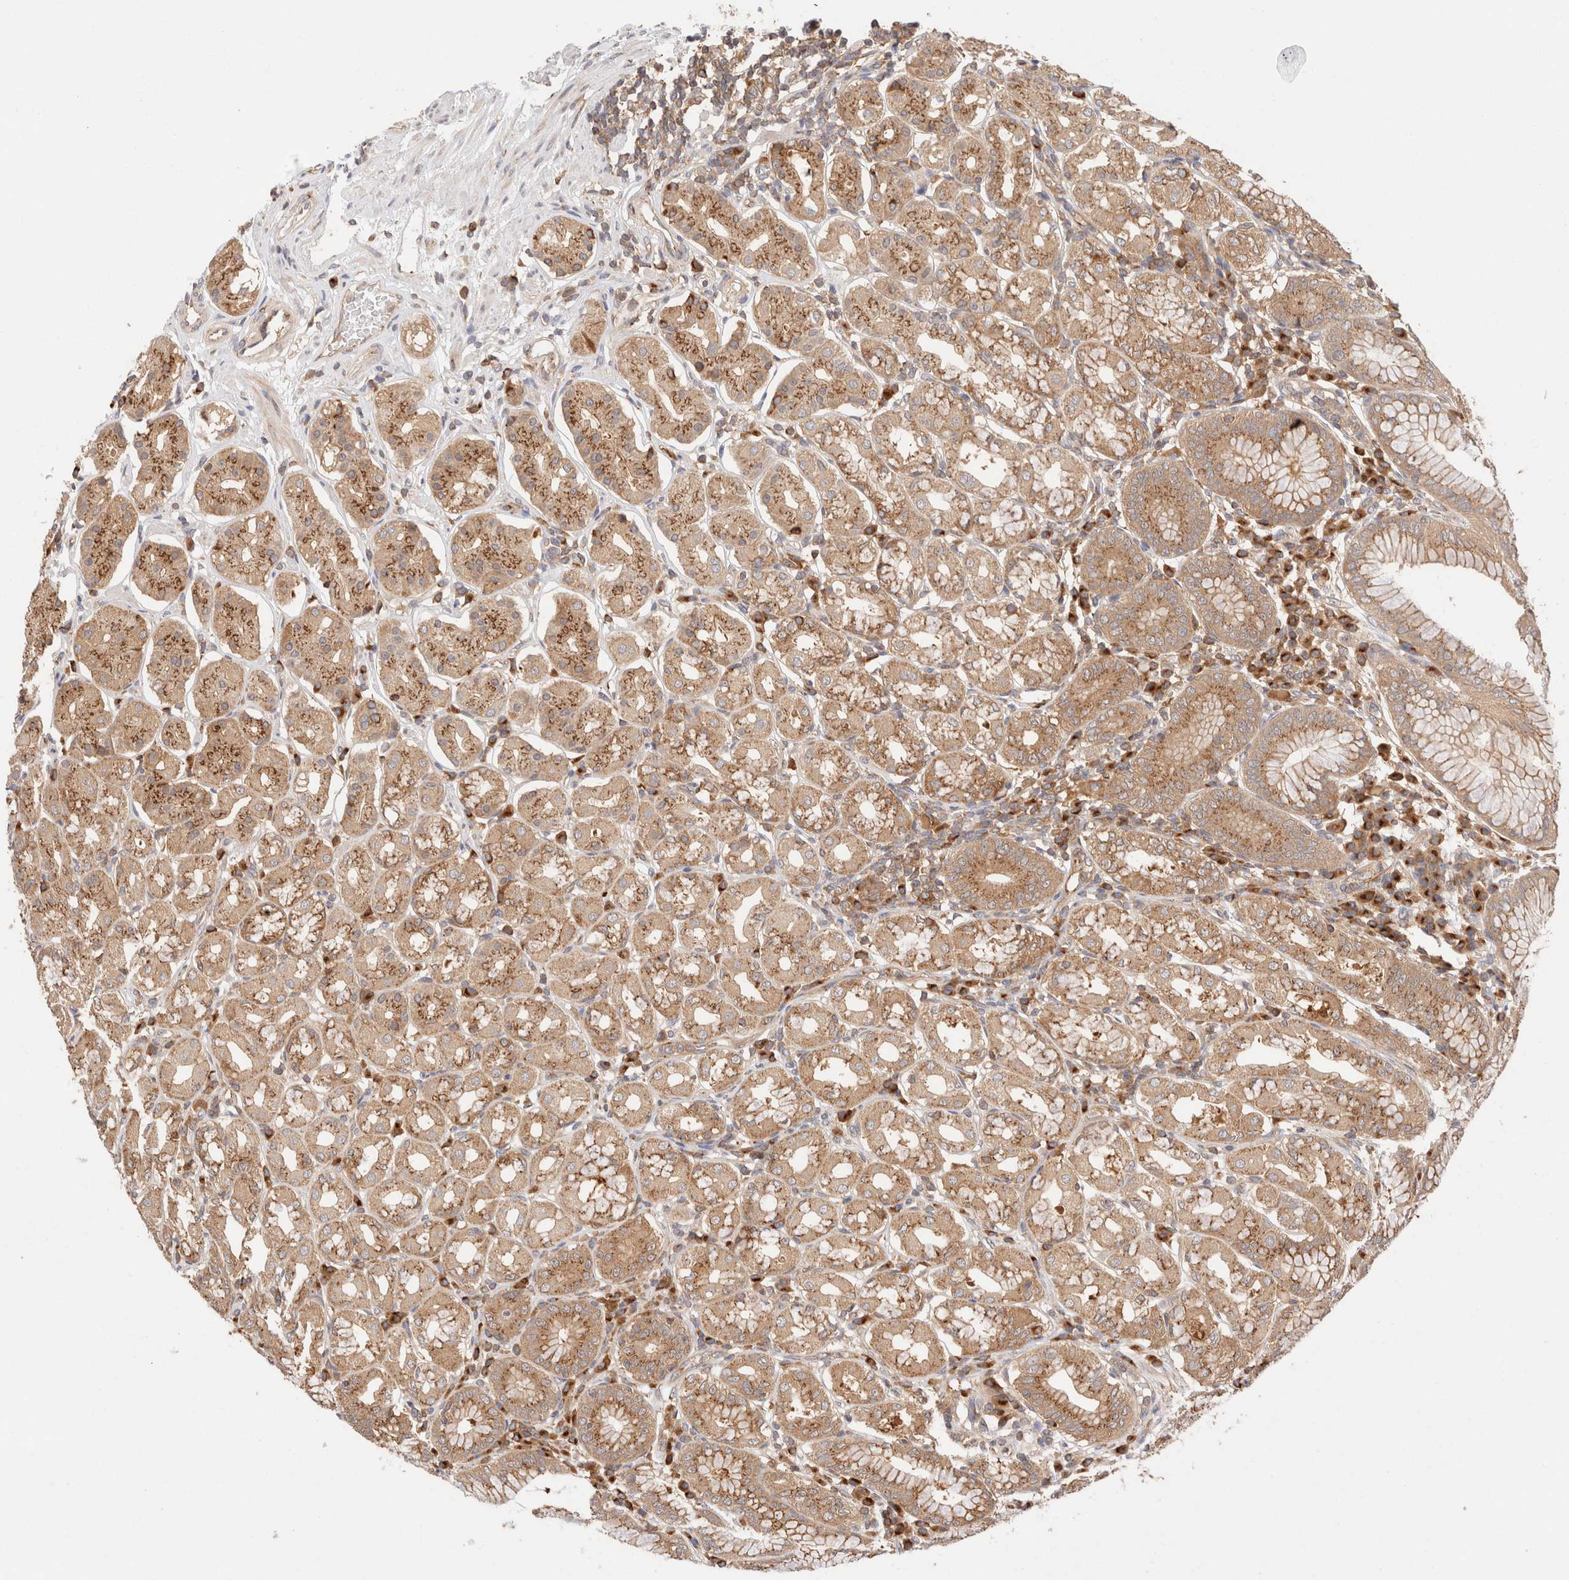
{"staining": {"intensity": "moderate", "quantity": ">75%", "location": "cytoplasmic/membranous"}, "tissue": "stomach", "cell_type": "Glandular cells", "image_type": "normal", "snomed": [{"axis": "morphology", "description": "Normal tissue, NOS"}, {"axis": "topography", "description": "Stomach"}, {"axis": "topography", "description": "Stomach, lower"}], "caption": "Stomach was stained to show a protein in brown. There is medium levels of moderate cytoplasmic/membranous expression in about >75% of glandular cells. The protein is shown in brown color, while the nuclei are stained blue.", "gene": "RABEP1", "patient": {"sex": "female", "age": 56}}